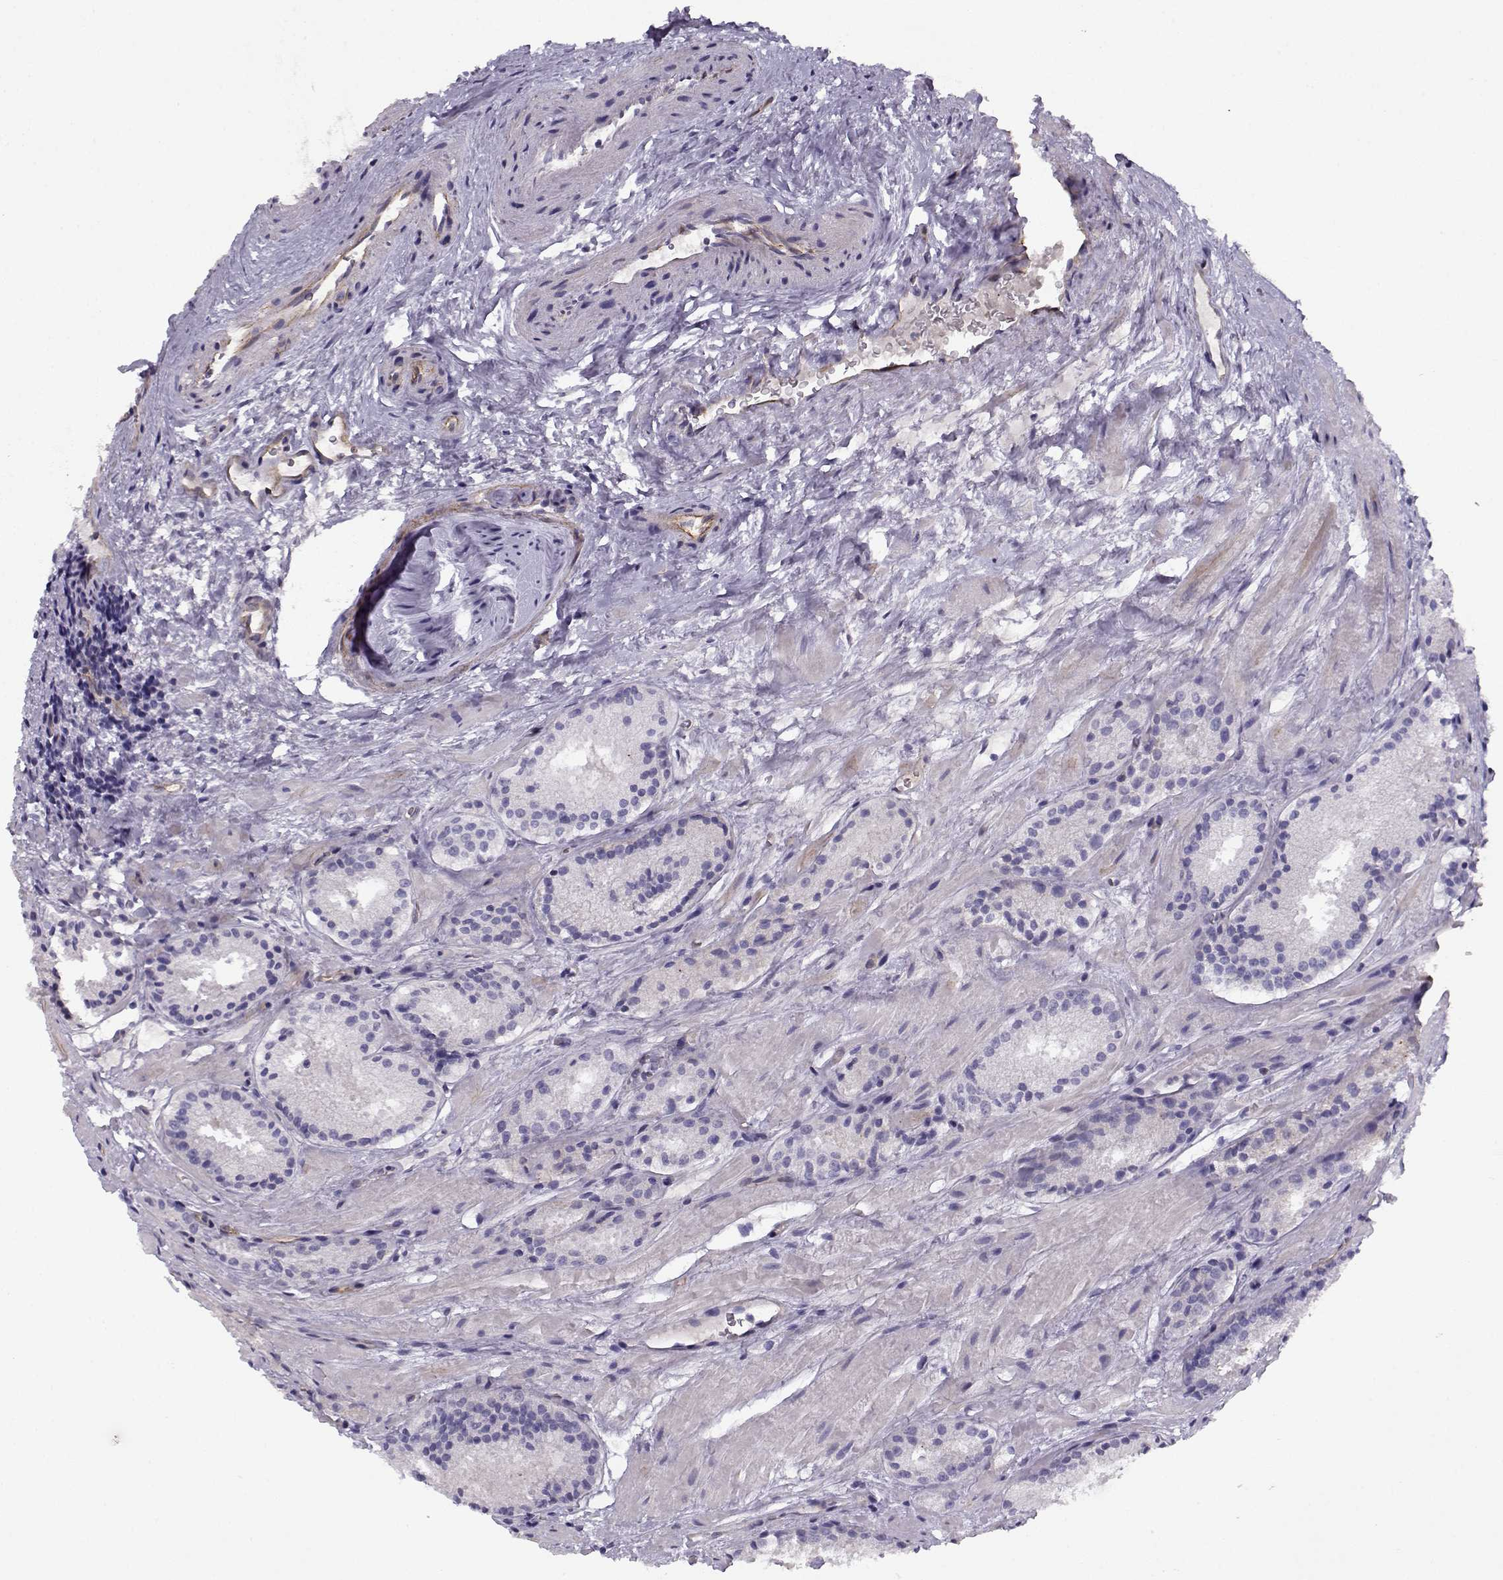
{"staining": {"intensity": "negative", "quantity": "none", "location": "none"}, "tissue": "prostate cancer", "cell_type": "Tumor cells", "image_type": "cancer", "snomed": [{"axis": "morphology", "description": "Adenocarcinoma, NOS"}, {"axis": "morphology", "description": "Adenocarcinoma, High grade"}, {"axis": "topography", "description": "Prostate"}], "caption": "The micrograph shows no significant positivity in tumor cells of prostate cancer.", "gene": "MYO1A", "patient": {"sex": "male", "age": 62}}